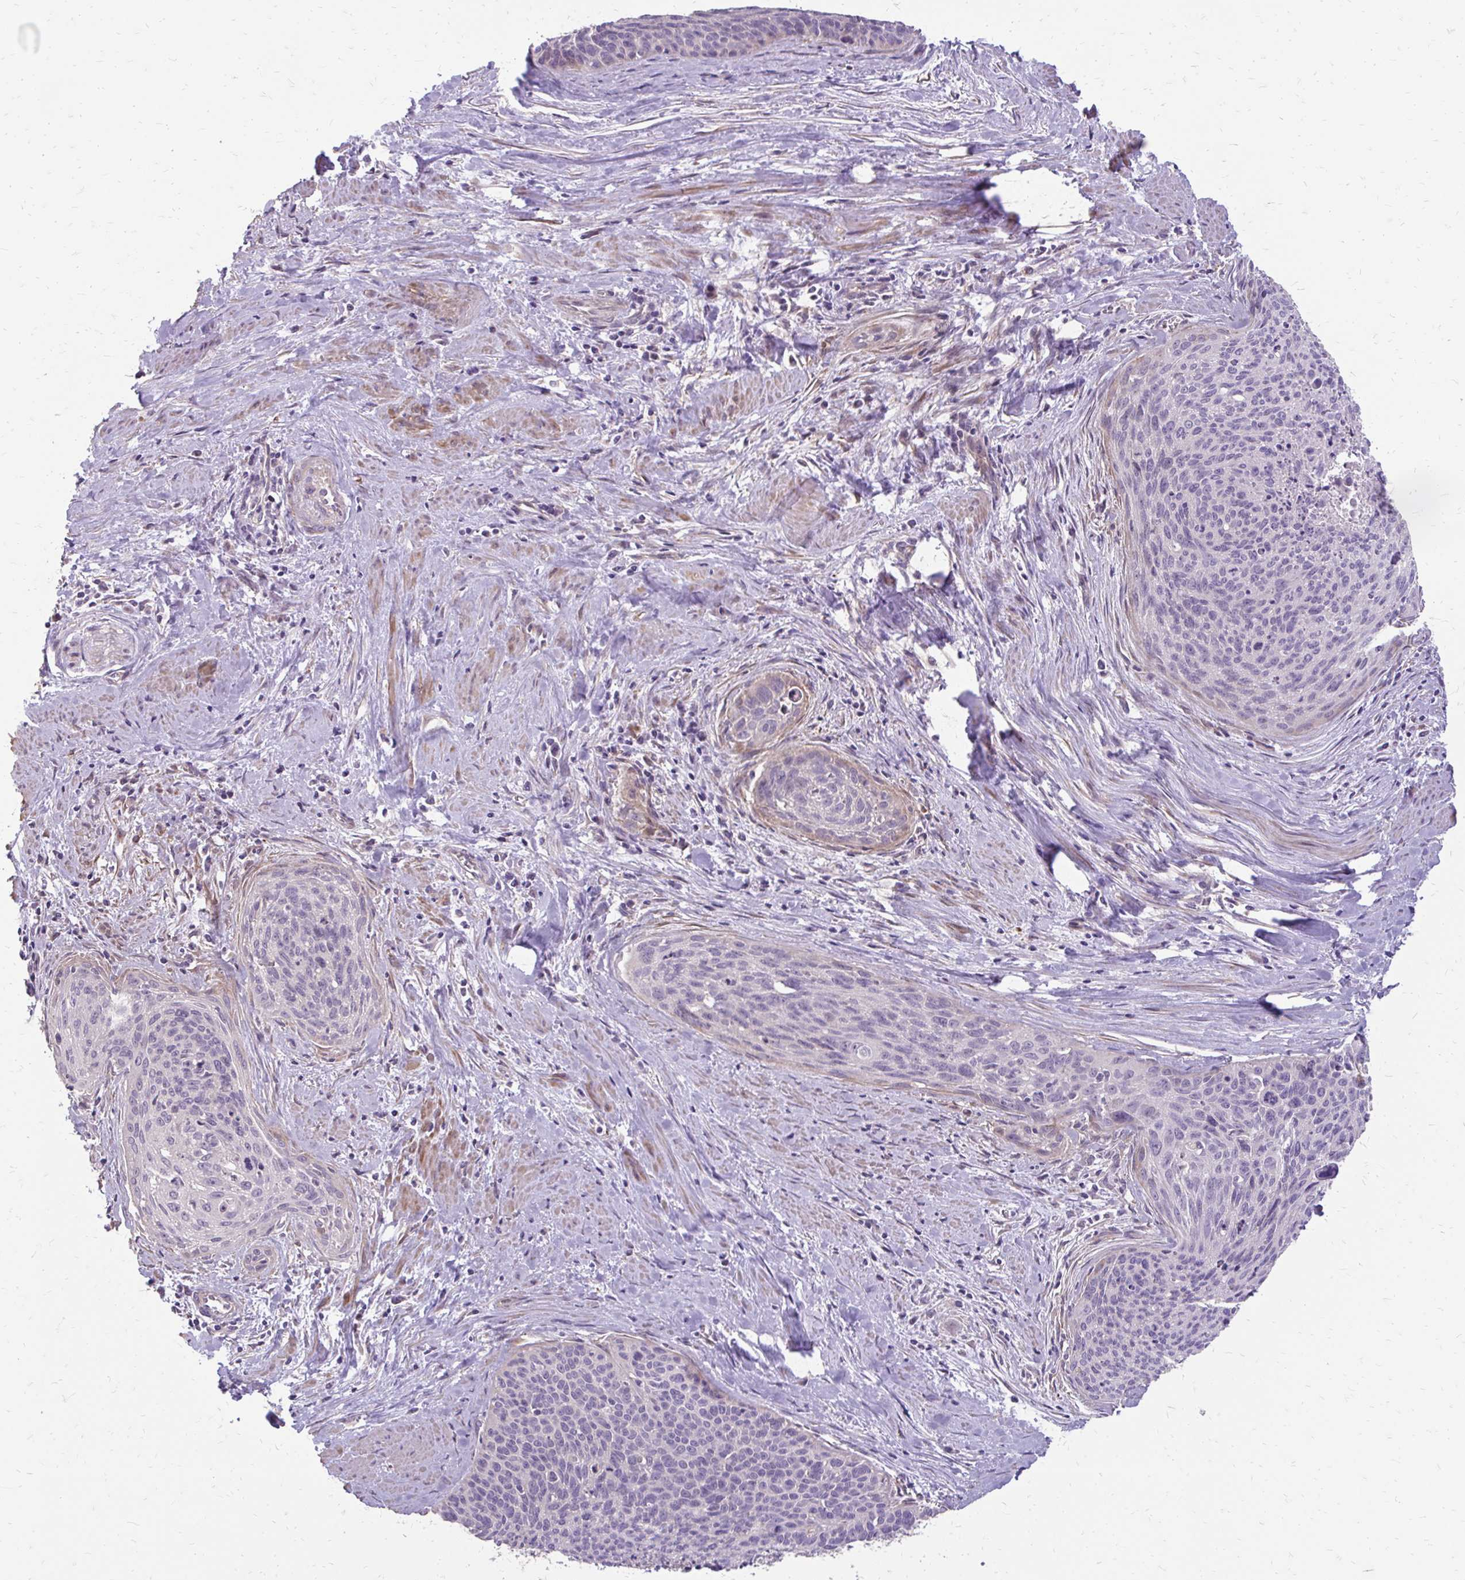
{"staining": {"intensity": "negative", "quantity": "none", "location": "none"}, "tissue": "cervical cancer", "cell_type": "Tumor cells", "image_type": "cancer", "snomed": [{"axis": "morphology", "description": "Squamous cell carcinoma, NOS"}, {"axis": "topography", "description": "Cervix"}], "caption": "Immunohistochemical staining of human cervical cancer (squamous cell carcinoma) reveals no significant staining in tumor cells.", "gene": "MYORG", "patient": {"sex": "female", "age": 55}}